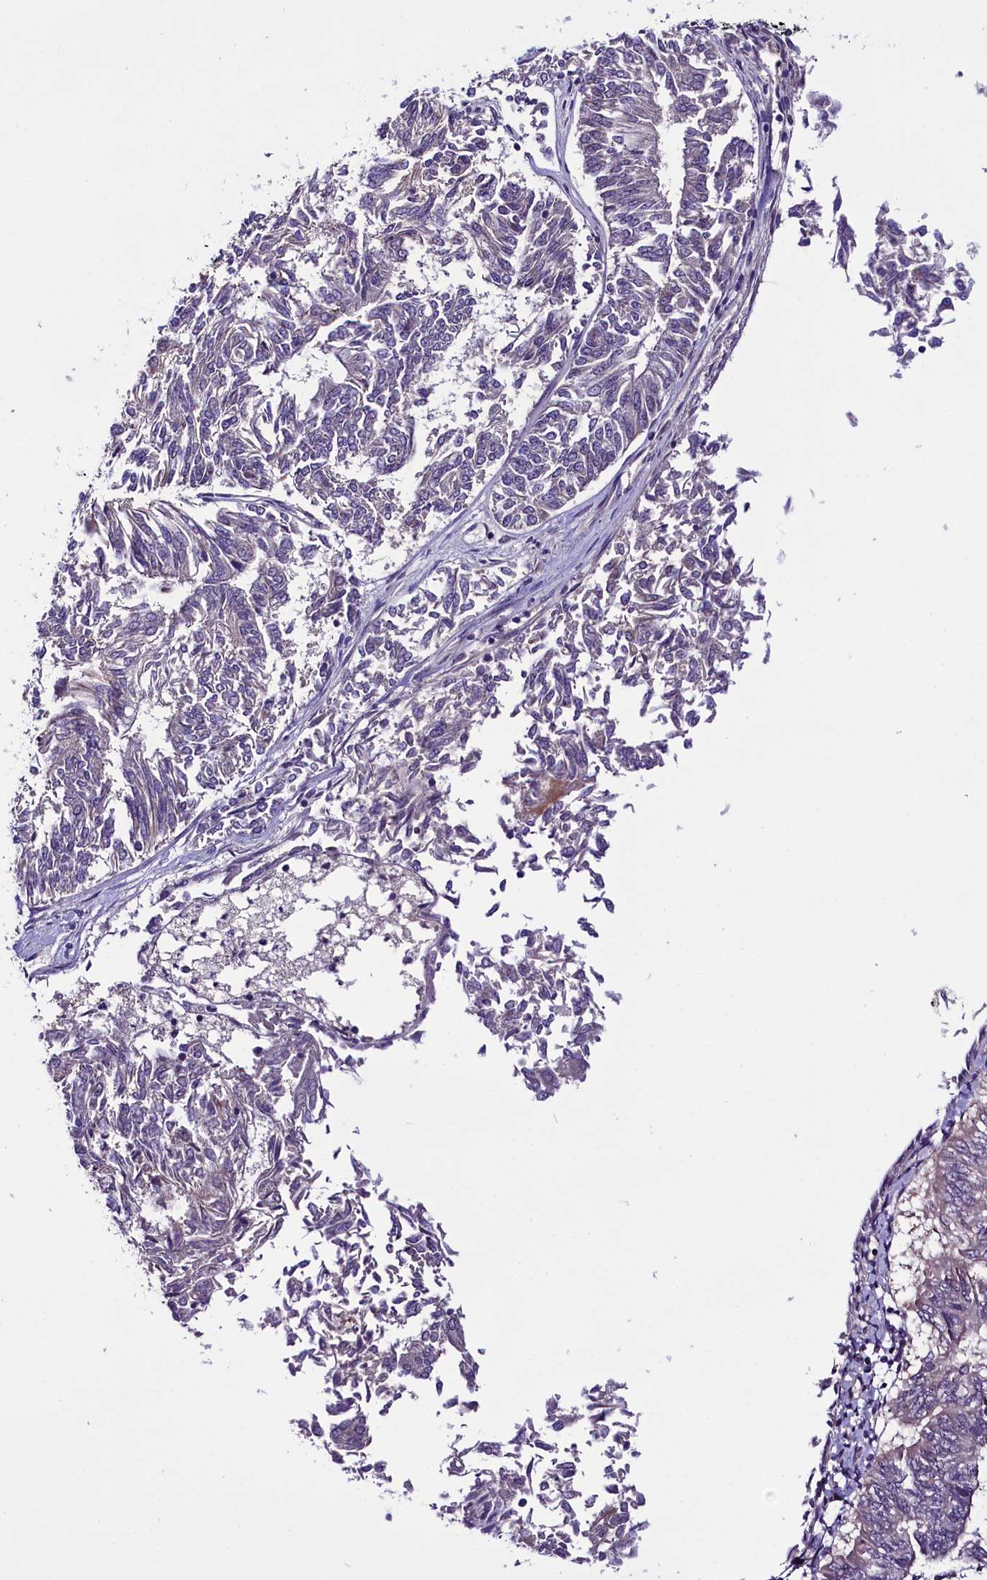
{"staining": {"intensity": "negative", "quantity": "none", "location": "none"}, "tissue": "endometrial cancer", "cell_type": "Tumor cells", "image_type": "cancer", "snomed": [{"axis": "morphology", "description": "Adenocarcinoma, NOS"}, {"axis": "topography", "description": "Endometrium"}], "caption": "Adenocarcinoma (endometrial) was stained to show a protein in brown. There is no significant expression in tumor cells. (Brightfield microscopy of DAB IHC at high magnification).", "gene": "C9orf40", "patient": {"sex": "female", "age": 58}}